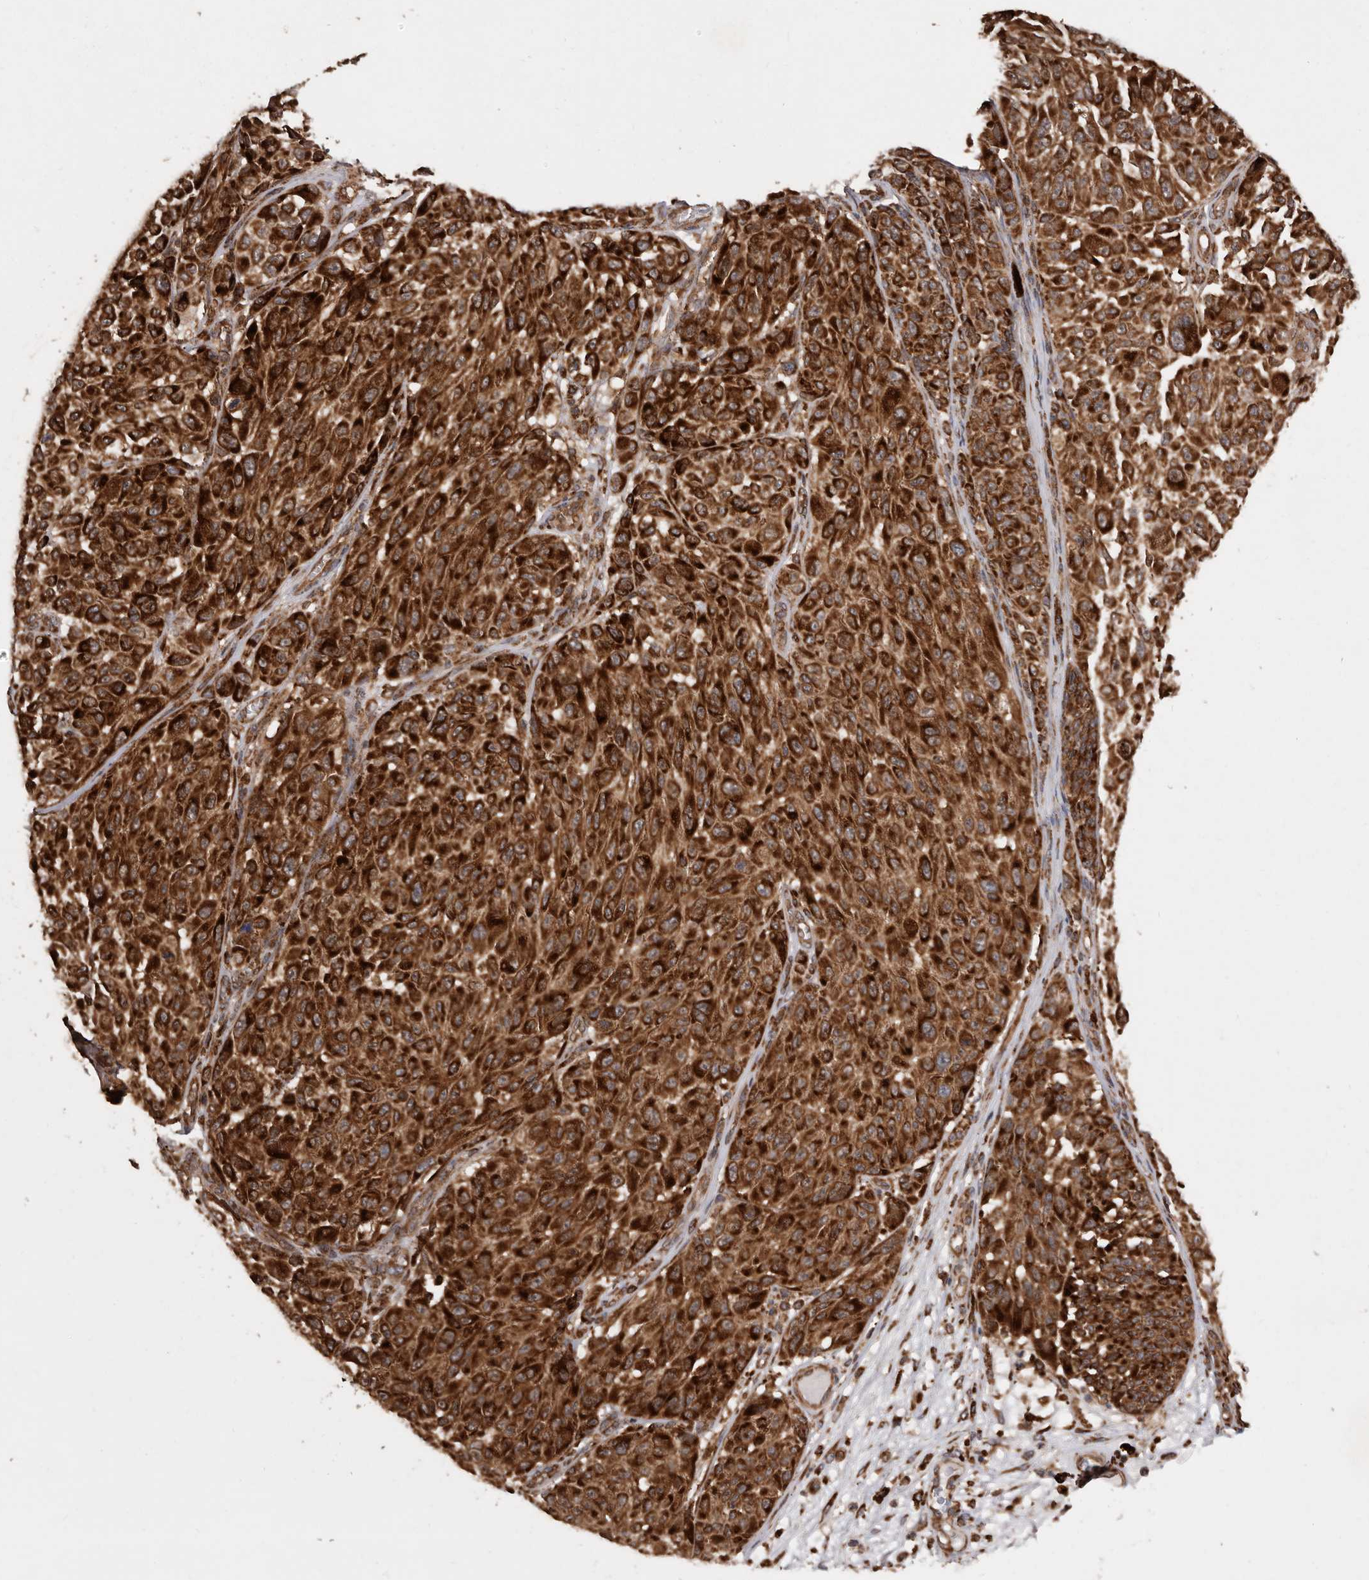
{"staining": {"intensity": "strong", "quantity": ">75%", "location": "cytoplasmic/membranous"}, "tissue": "melanoma", "cell_type": "Tumor cells", "image_type": "cancer", "snomed": [{"axis": "morphology", "description": "Malignant melanoma, NOS"}, {"axis": "topography", "description": "Skin"}], "caption": "The image exhibits staining of malignant melanoma, revealing strong cytoplasmic/membranous protein staining (brown color) within tumor cells.", "gene": "FLAD1", "patient": {"sex": "male", "age": 83}}